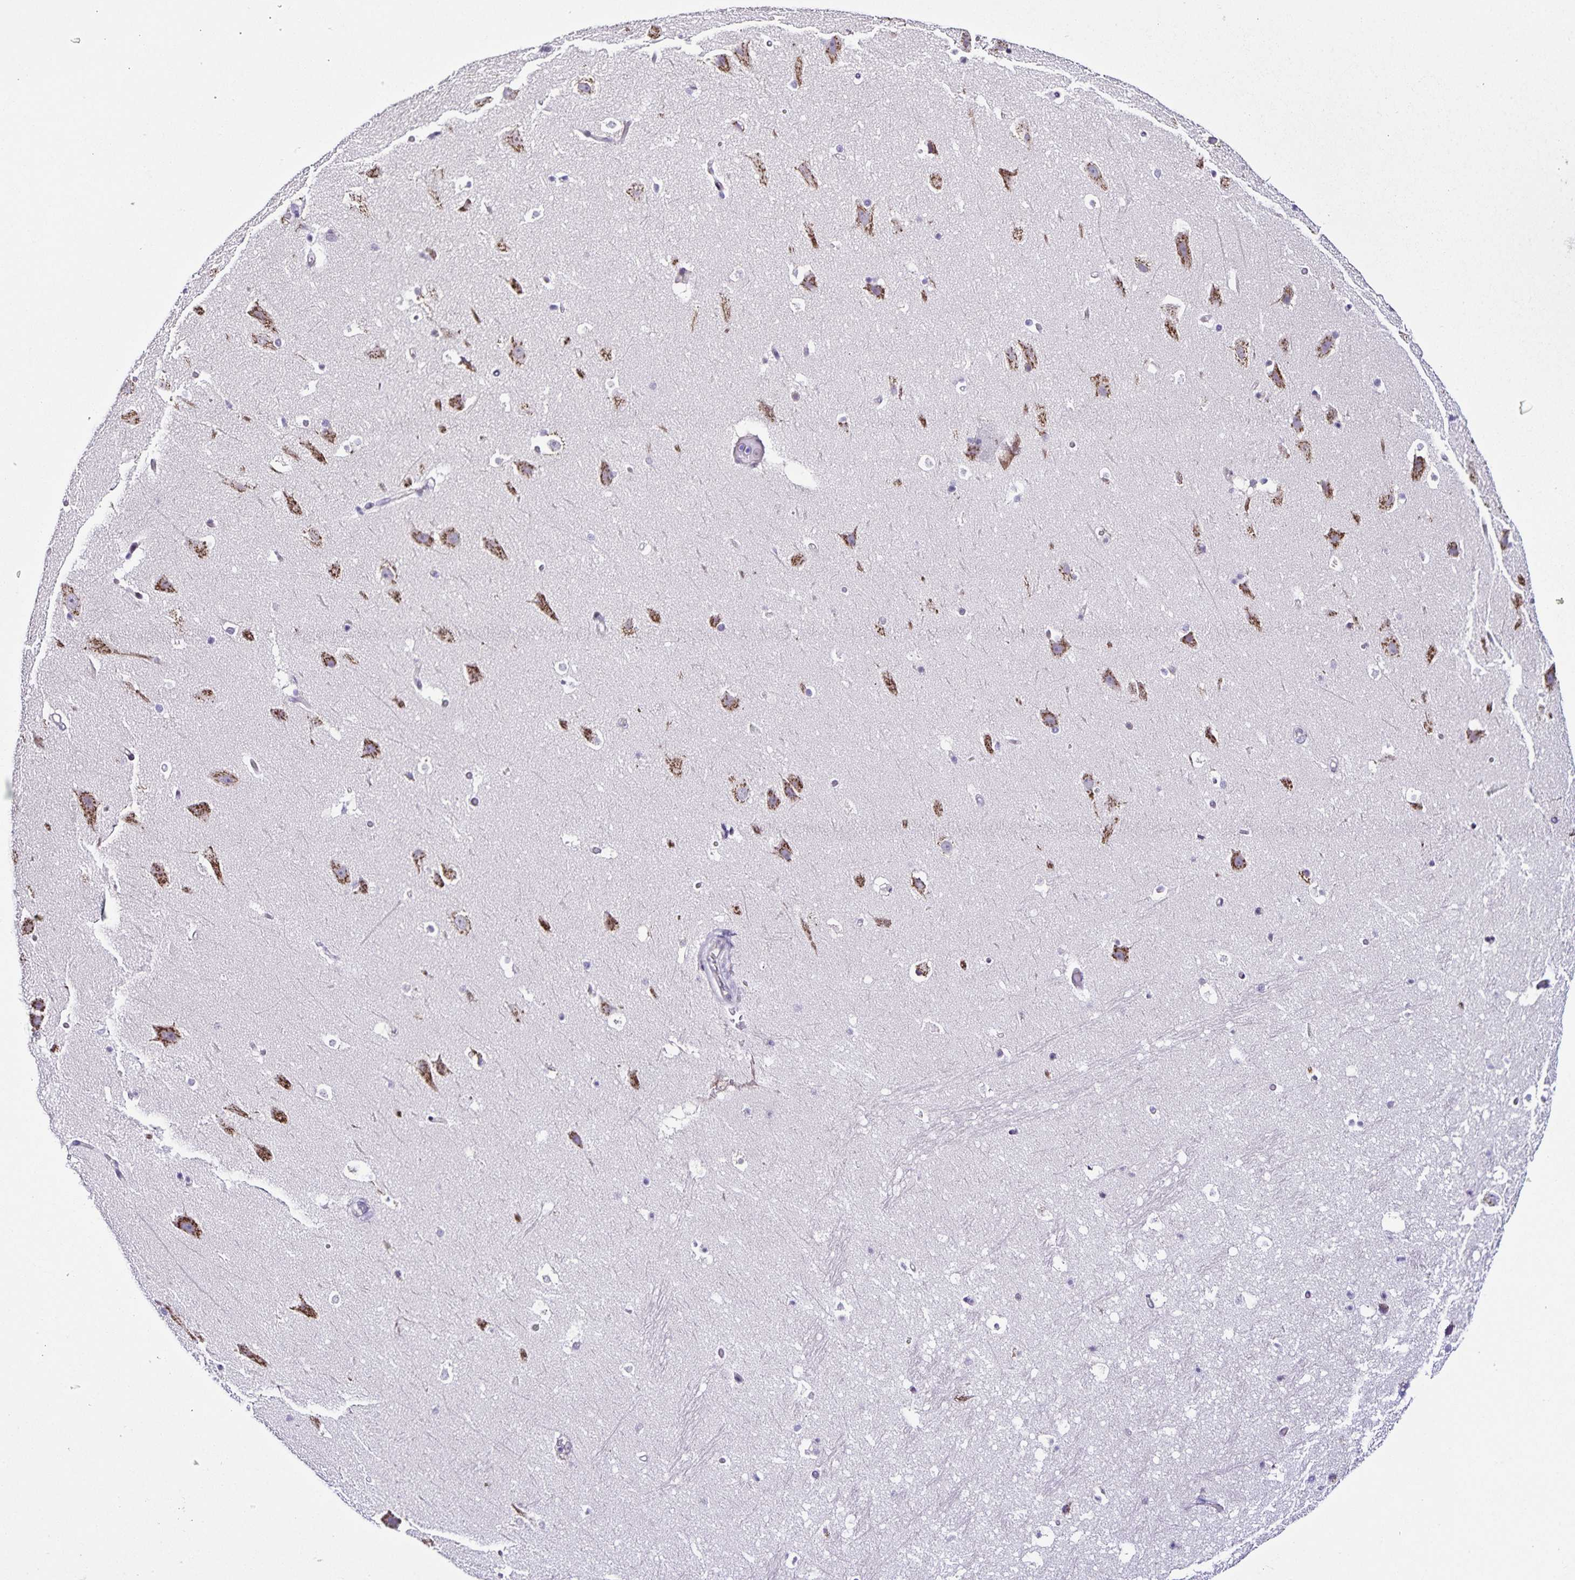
{"staining": {"intensity": "negative", "quantity": "none", "location": "none"}, "tissue": "hippocampus", "cell_type": "Glial cells", "image_type": "normal", "snomed": [{"axis": "morphology", "description": "Normal tissue, NOS"}, {"axis": "topography", "description": "Hippocampus"}], "caption": "This micrograph is of benign hippocampus stained with immunohistochemistry (IHC) to label a protein in brown with the nuclei are counter-stained blue. There is no expression in glial cells.", "gene": "RNFT2", "patient": {"sex": "male", "age": 26}}